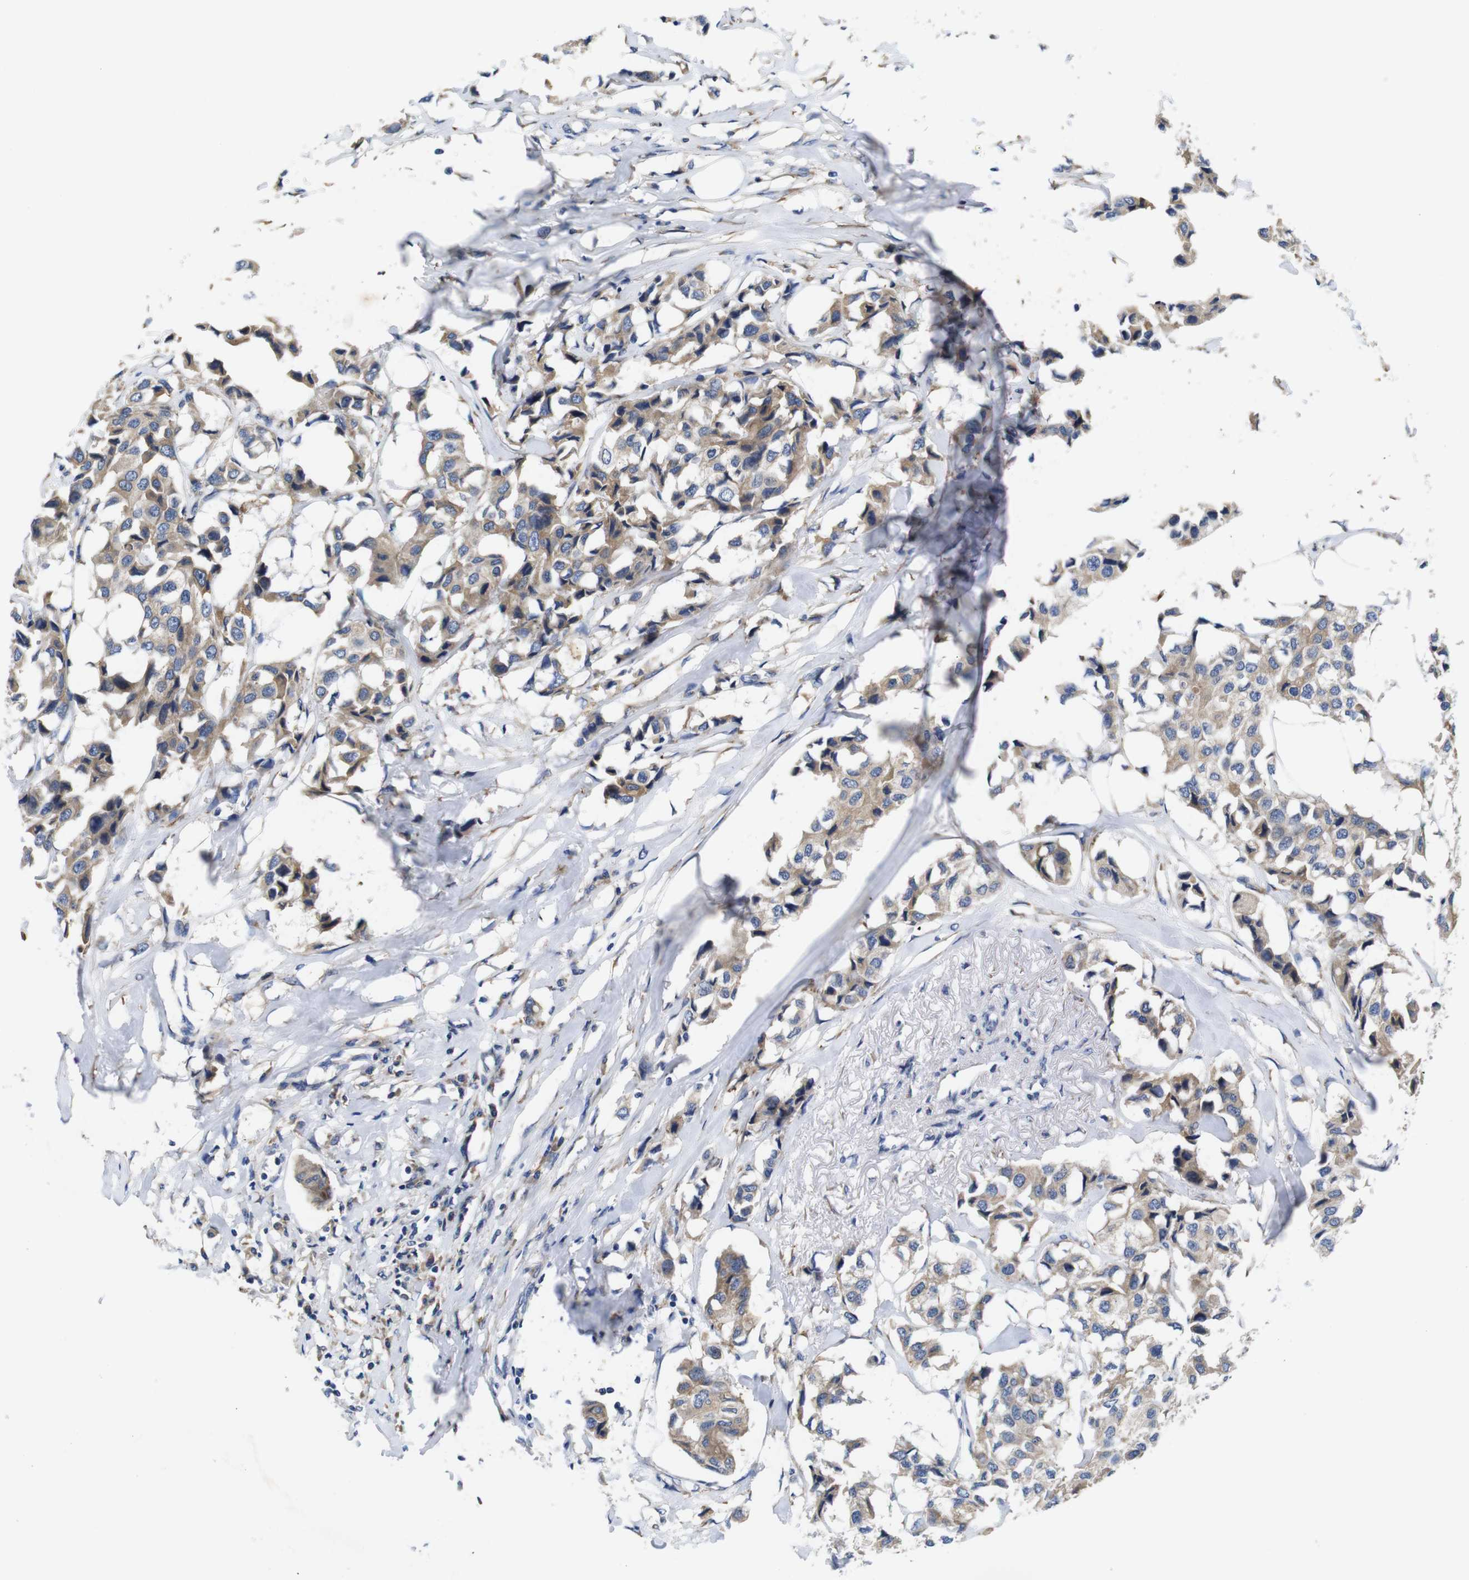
{"staining": {"intensity": "weak", "quantity": ">75%", "location": "cytoplasmic/membranous"}, "tissue": "breast cancer", "cell_type": "Tumor cells", "image_type": "cancer", "snomed": [{"axis": "morphology", "description": "Duct carcinoma"}, {"axis": "topography", "description": "Breast"}], "caption": "This histopathology image reveals immunohistochemistry staining of breast infiltrating ductal carcinoma, with low weak cytoplasmic/membranous expression in approximately >75% of tumor cells.", "gene": "MARCHF7", "patient": {"sex": "female", "age": 80}}